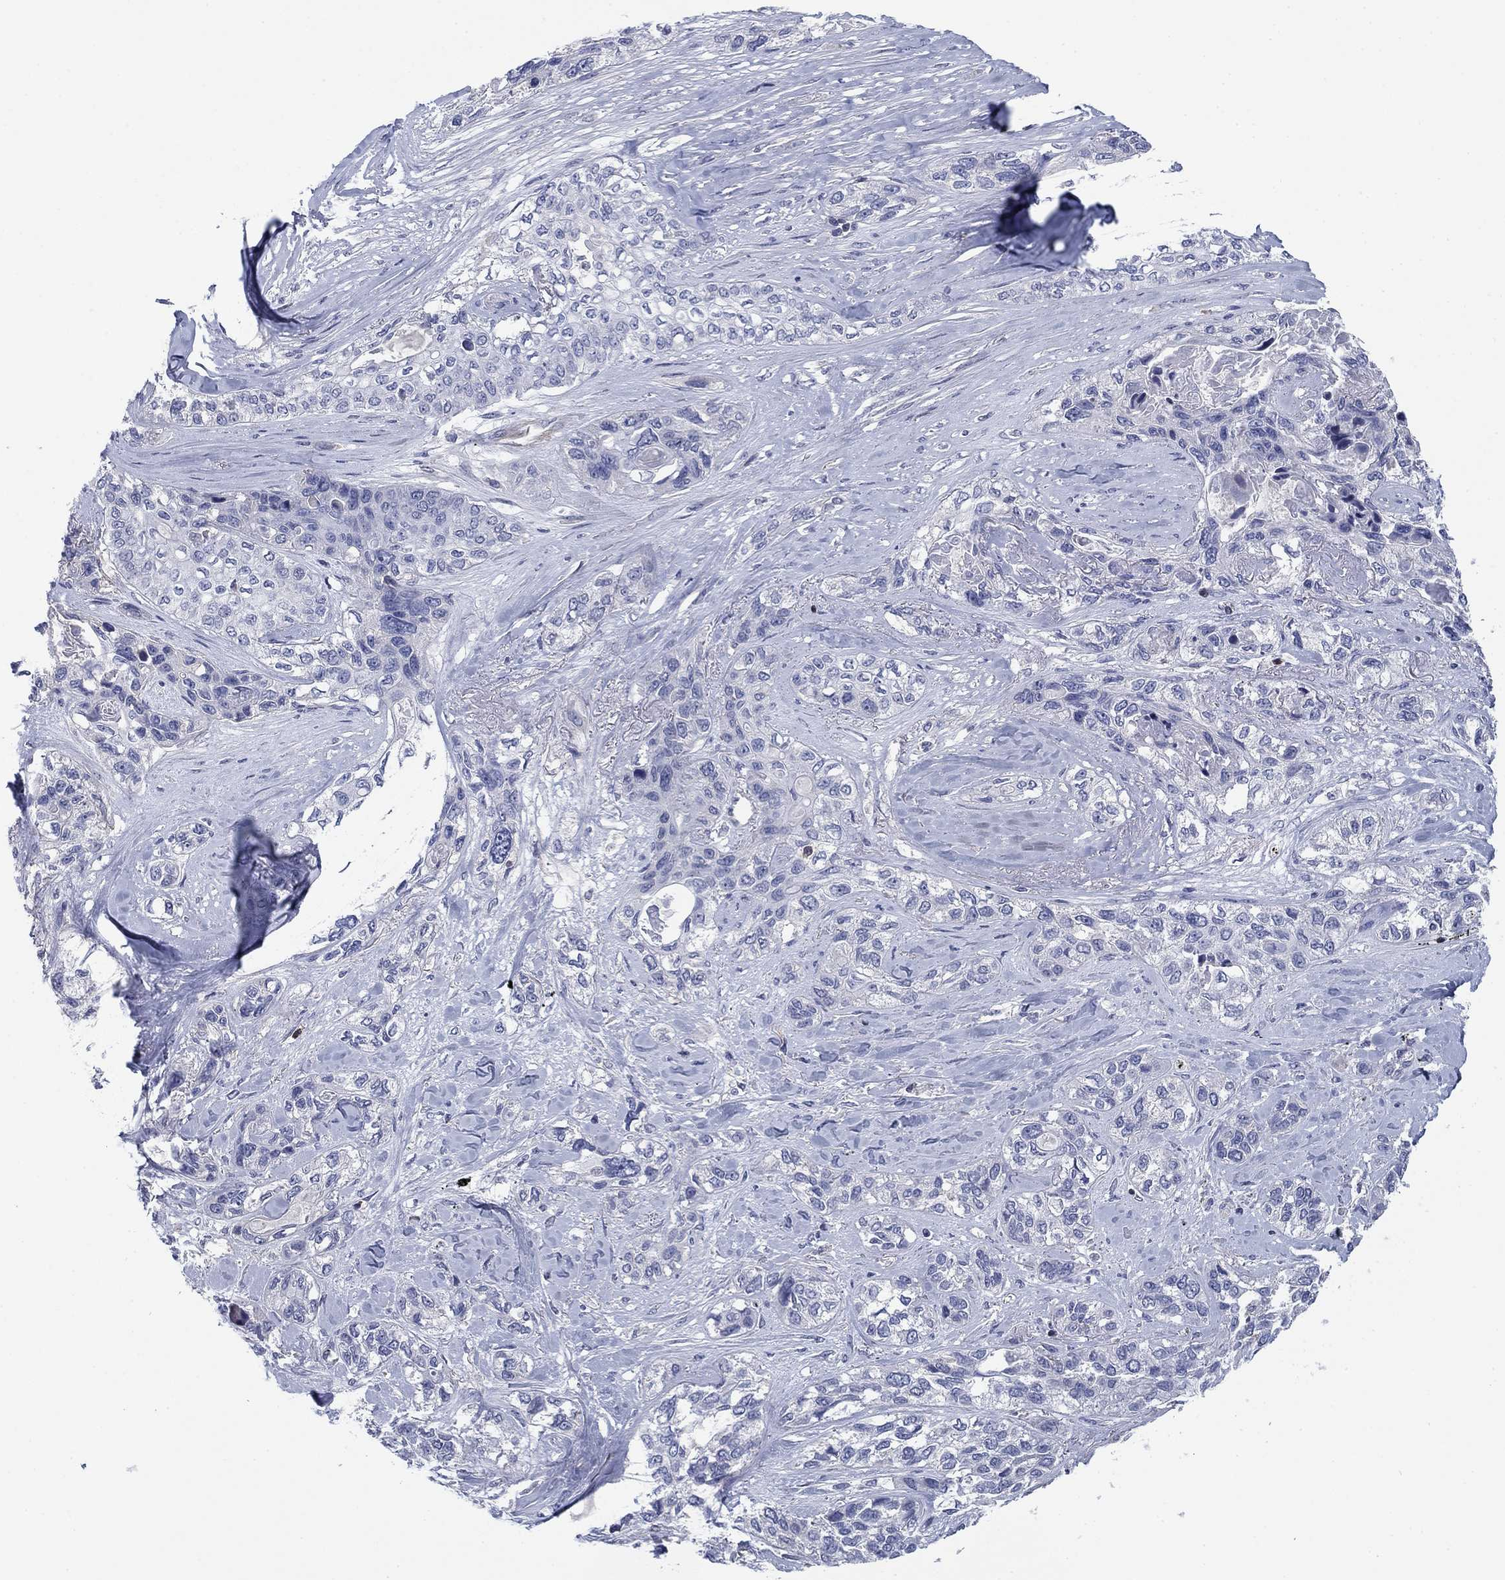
{"staining": {"intensity": "negative", "quantity": "none", "location": "none"}, "tissue": "lung cancer", "cell_type": "Tumor cells", "image_type": "cancer", "snomed": [{"axis": "morphology", "description": "Squamous cell carcinoma, NOS"}, {"axis": "topography", "description": "Lung"}], "caption": "Photomicrograph shows no protein expression in tumor cells of squamous cell carcinoma (lung) tissue.", "gene": "PSD4", "patient": {"sex": "female", "age": 70}}